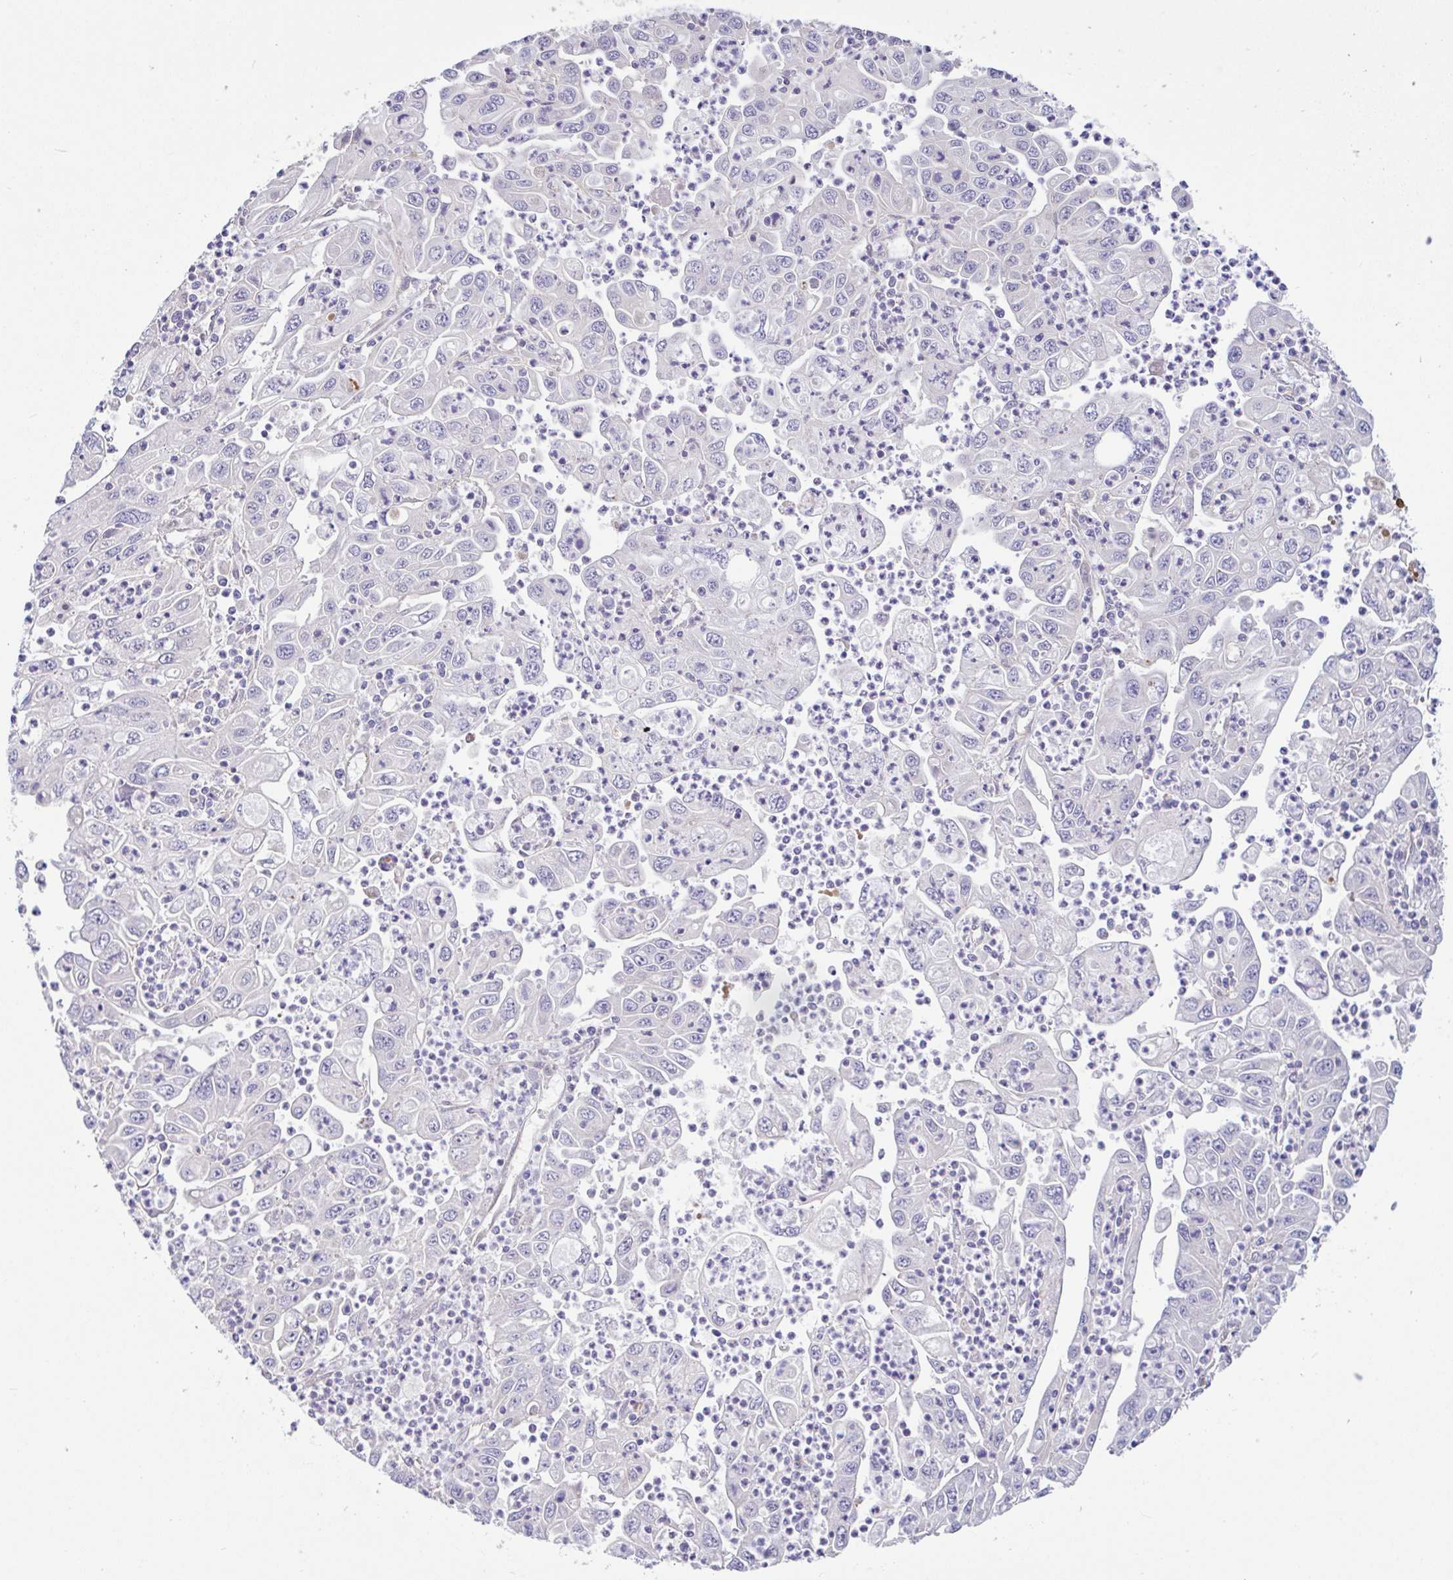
{"staining": {"intensity": "negative", "quantity": "none", "location": "none"}, "tissue": "endometrial cancer", "cell_type": "Tumor cells", "image_type": "cancer", "snomed": [{"axis": "morphology", "description": "Adenocarcinoma, NOS"}, {"axis": "topography", "description": "Uterus"}], "caption": "The IHC image has no significant positivity in tumor cells of endometrial cancer (adenocarcinoma) tissue. The staining was performed using DAB to visualize the protein expression in brown, while the nuclei were stained in blue with hematoxylin (Magnification: 20x).", "gene": "PLCD4", "patient": {"sex": "female", "age": 62}}